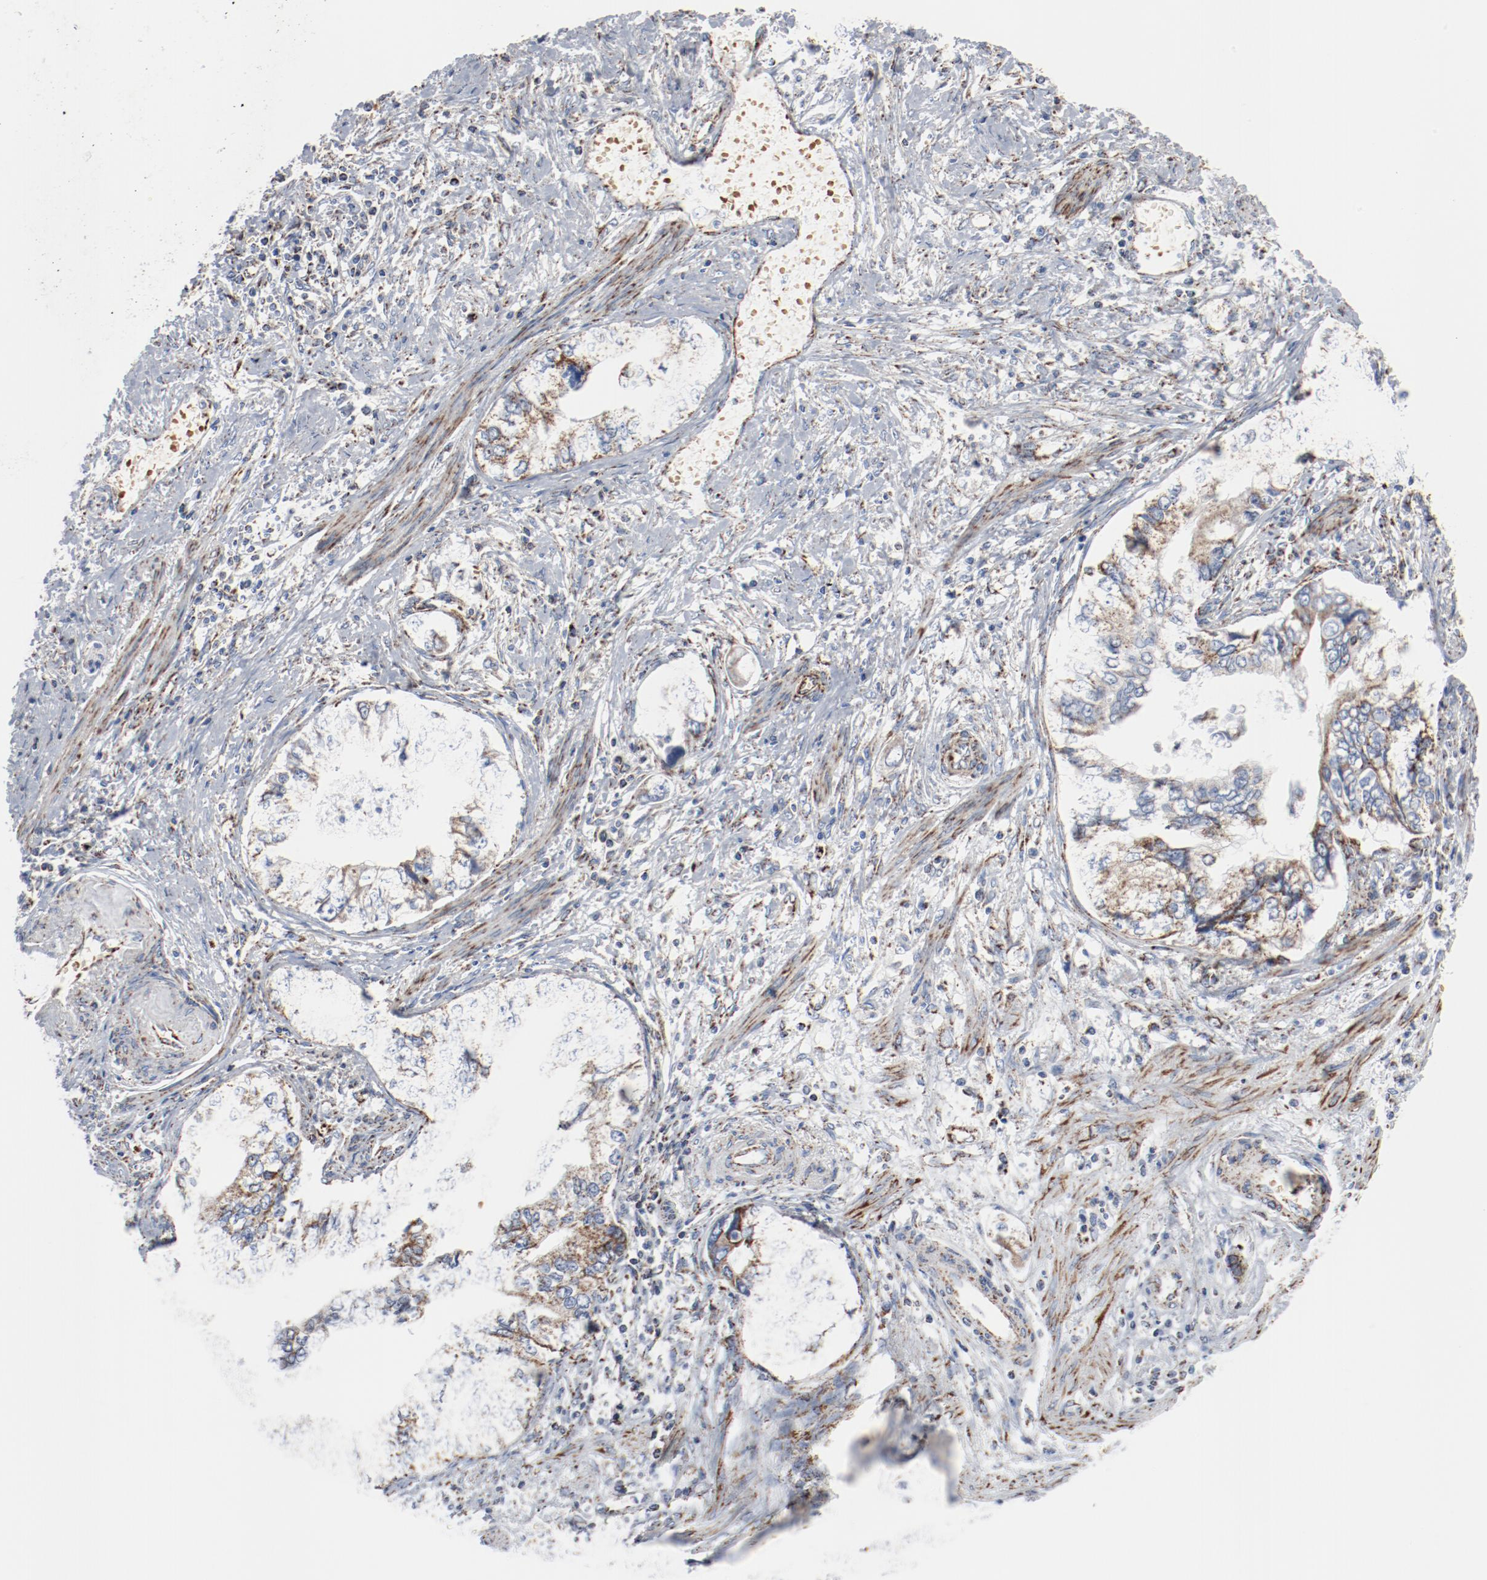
{"staining": {"intensity": "weak", "quantity": ">75%", "location": "cytoplasmic/membranous"}, "tissue": "stomach cancer", "cell_type": "Tumor cells", "image_type": "cancer", "snomed": [{"axis": "morphology", "description": "Adenocarcinoma, NOS"}, {"axis": "topography", "description": "Pancreas"}, {"axis": "topography", "description": "Stomach, upper"}], "caption": "A high-resolution micrograph shows IHC staining of stomach cancer (adenocarcinoma), which demonstrates weak cytoplasmic/membranous positivity in about >75% of tumor cells. The staining is performed using DAB (3,3'-diaminobenzidine) brown chromogen to label protein expression. The nuclei are counter-stained blue using hematoxylin.", "gene": "NDUFB8", "patient": {"sex": "male", "age": 77}}